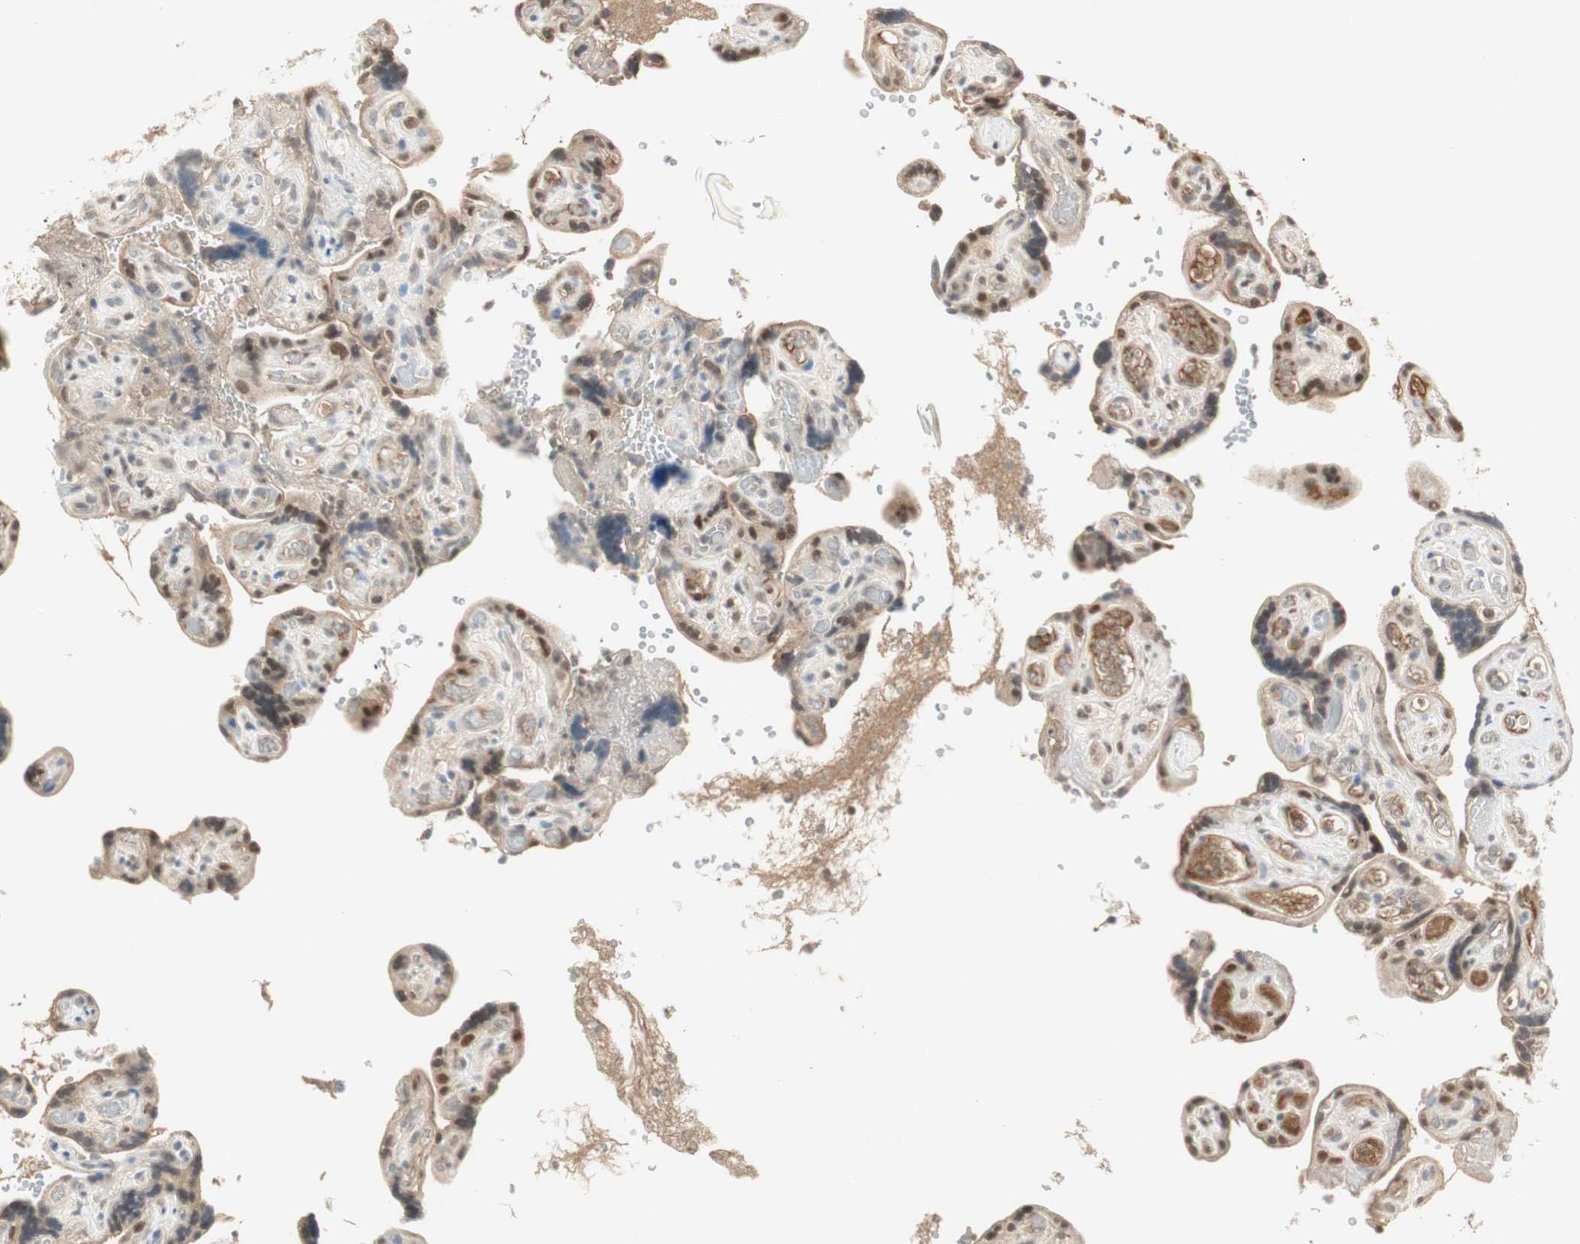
{"staining": {"intensity": "strong", "quantity": ">75%", "location": "nuclear"}, "tissue": "placenta", "cell_type": "Decidual cells", "image_type": "normal", "snomed": [{"axis": "morphology", "description": "Normal tissue, NOS"}, {"axis": "topography", "description": "Placenta"}], "caption": "Immunohistochemical staining of normal placenta displays >75% levels of strong nuclear protein positivity in about >75% of decidual cells. Using DAB (brown) and hematoxylin (blue) stains, captured at high magnification using brightfield microscopy.", "gene": "RNGTT", "patient": {"sex": "female", "age": 30}}